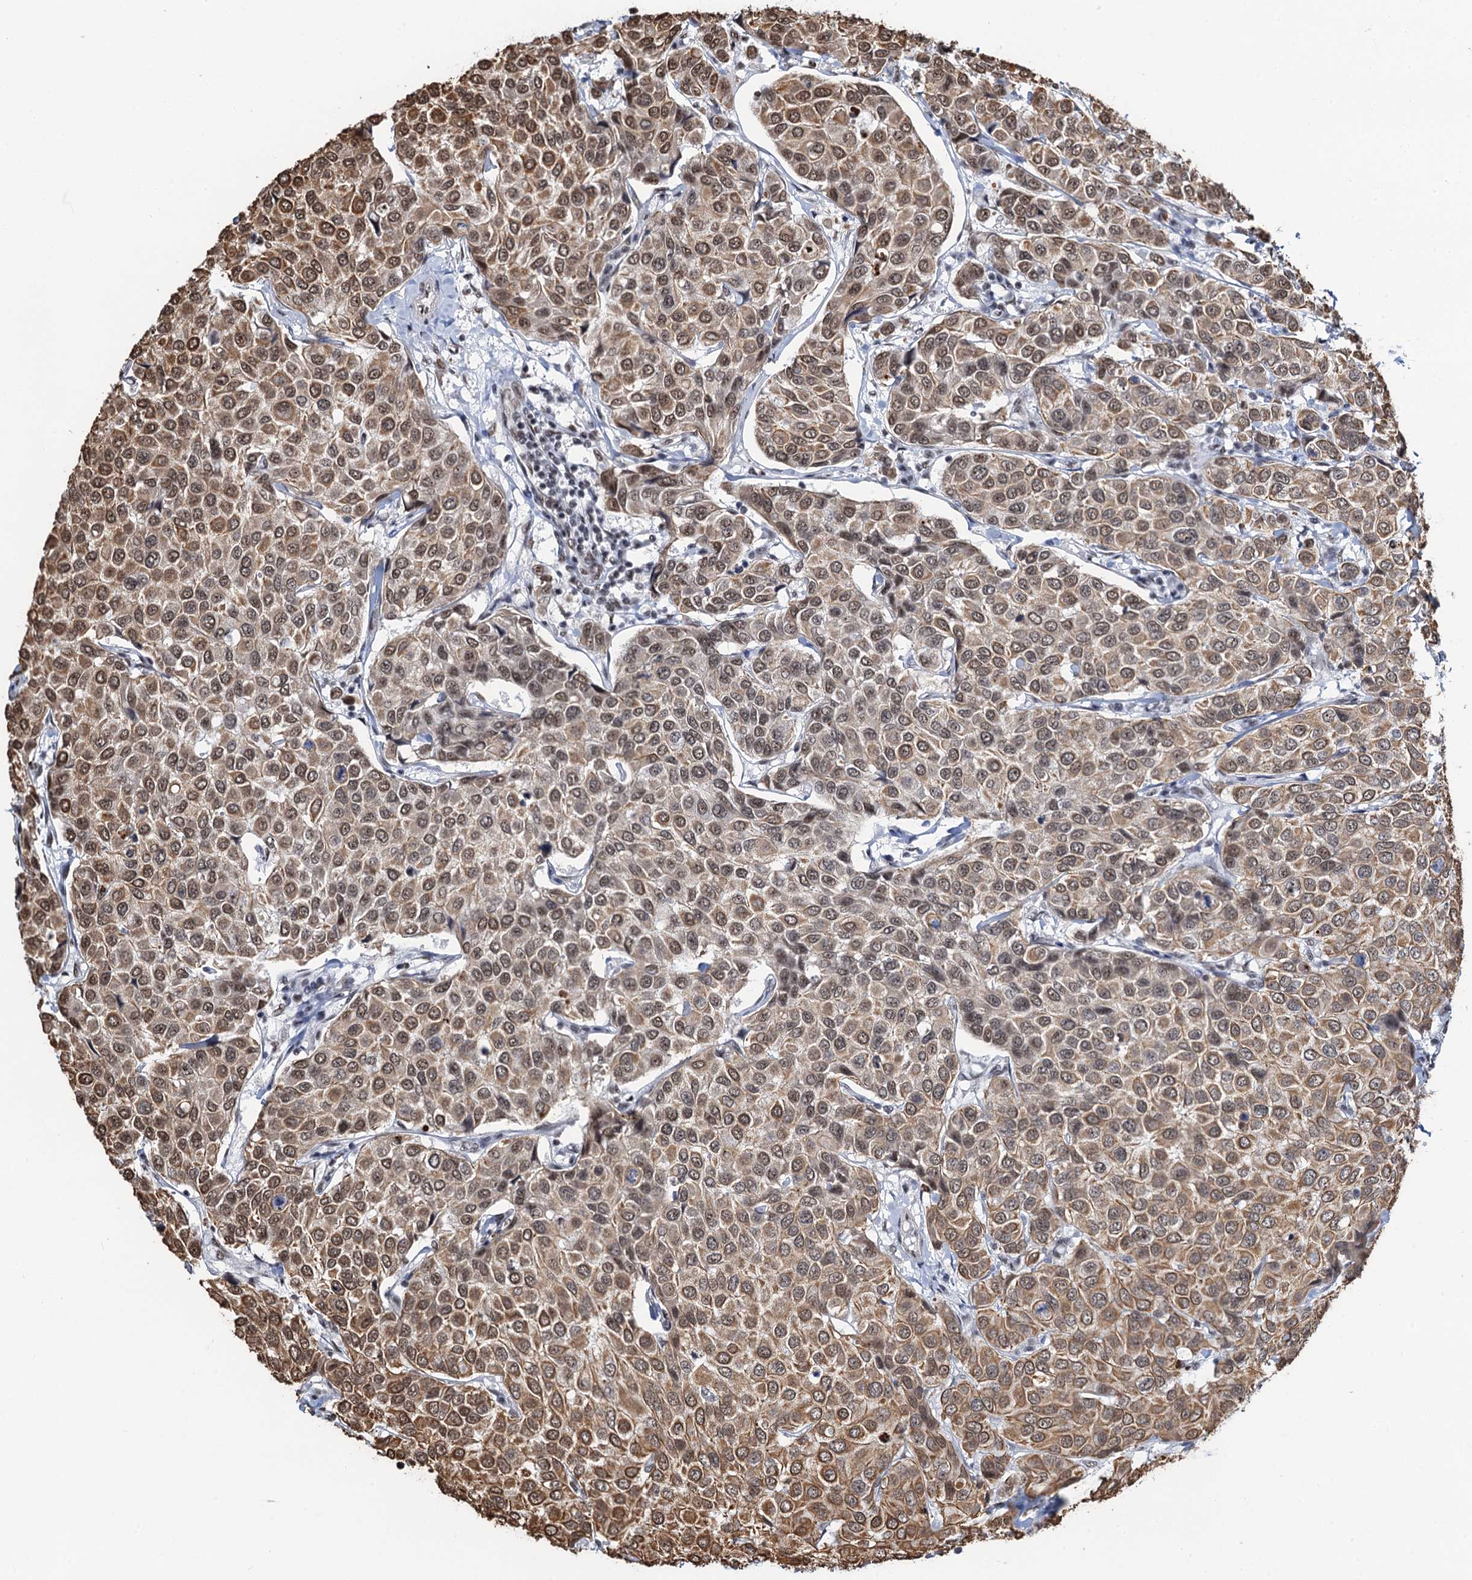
{"staining": {"intensity": "moderate", "quantity": ">75%", "location": "cytoplasmic/membranous,nuclear"}, "tissue": "breast cancer", "cell_type": "Tumor cells", "image_type": "cancer", "snomed": [{"axis": "morphology", "description": "Duct carcinoma"}, {"axis": "topography", "description": "Breast"}], "caption": "Moderate cytoplasmic/membranous and nuclear staining for a protein is seen in approximately >75% of tumor cells of breast cancer using IHC.", "gene": "ZNF609", "patient": {"sex": "female", "age": 55}}